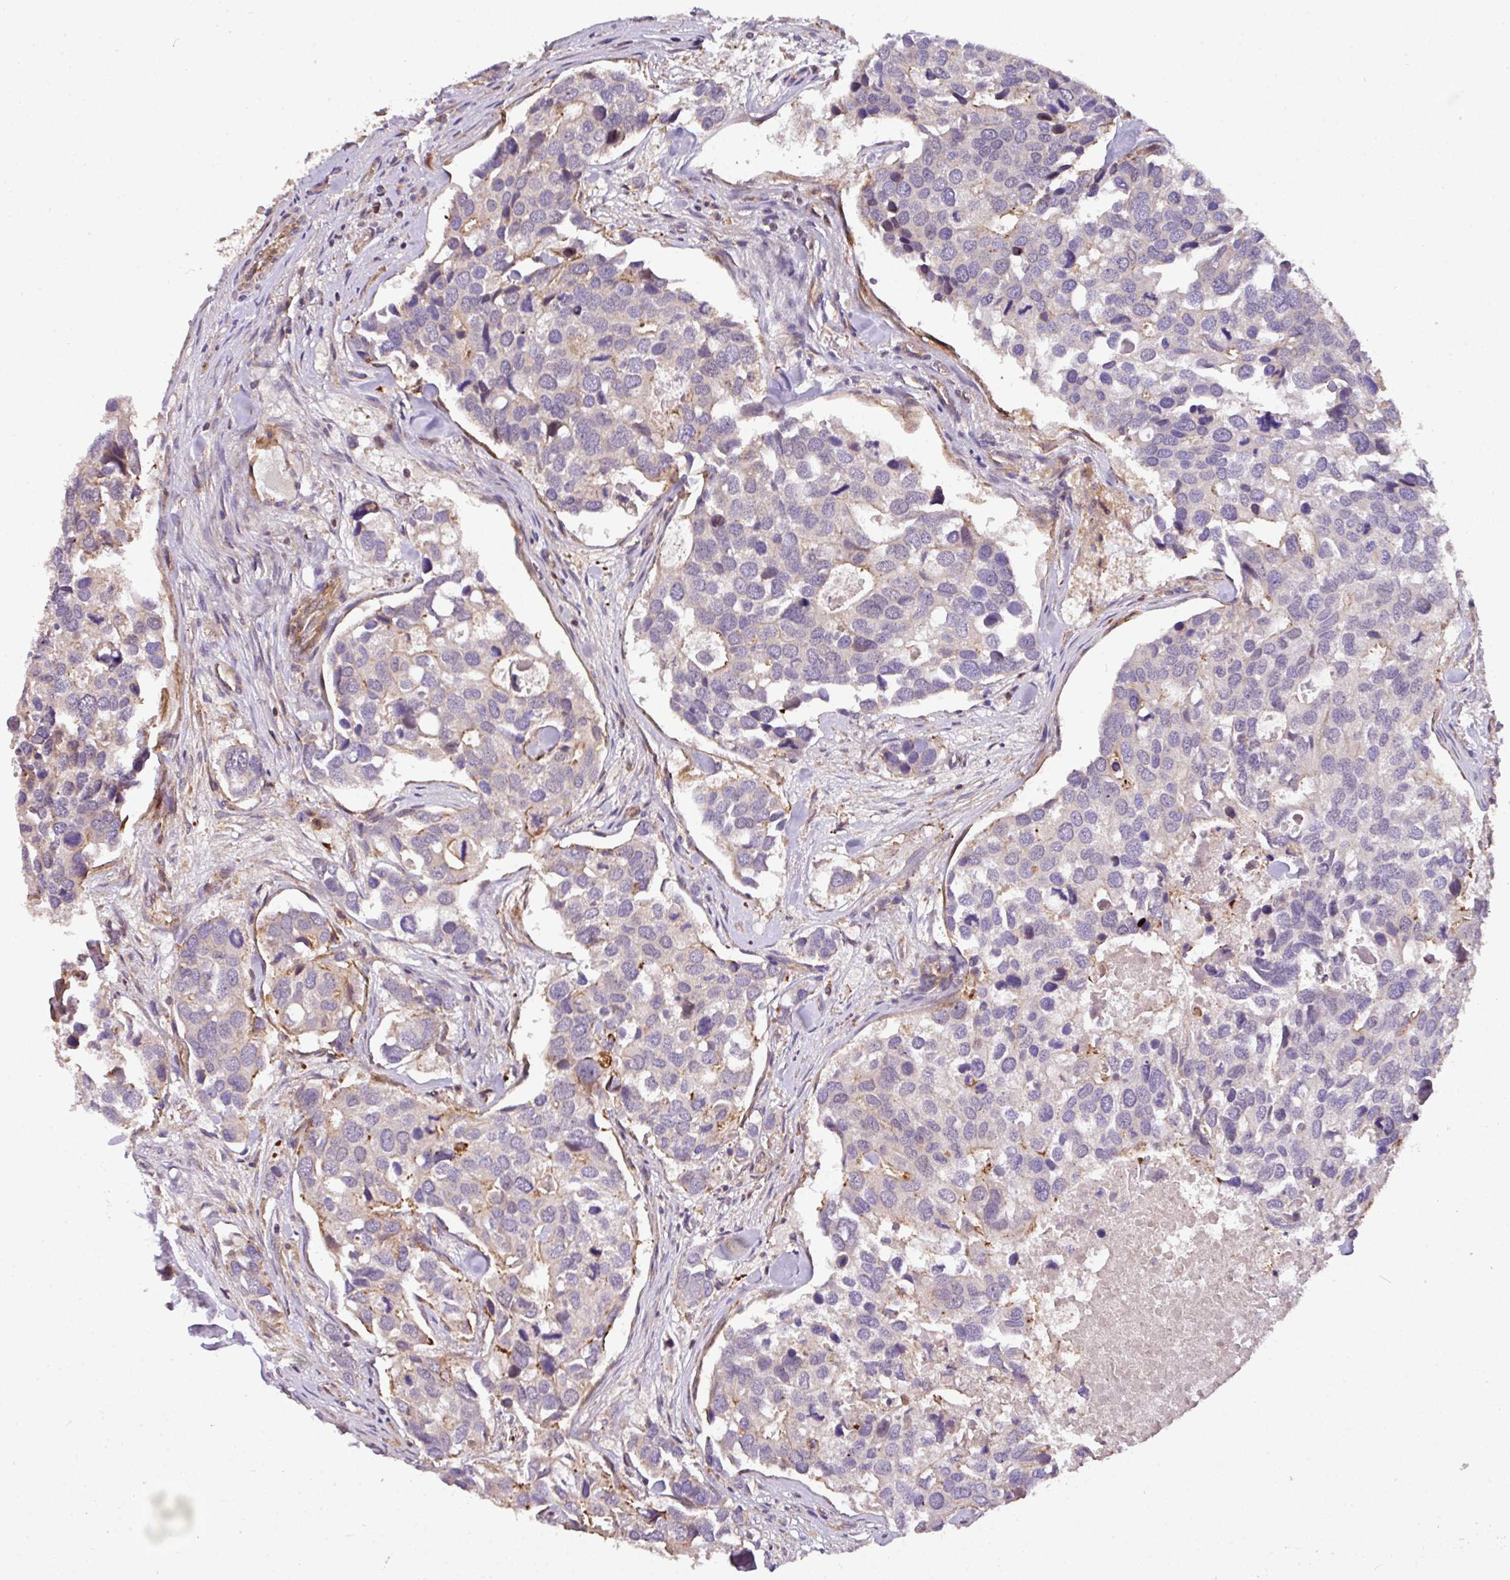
{"staining": {"intensity": "negative", "quantity": "none", "location": "none"}, "tissue": "breast cancer", "cell_type": "Tumor cells", "image_type": "cancer", "snomed": [{"axis": "morphology", "description": "Duct carcinoma"}, {"axis": "topography", "description": "Breast"}], "caption": "Image shows no significant protein expression in tumor cells of invasive ductal carcinoma (breast).", "gene": "CASS4", "patient": {"sex": "female", "age": 83}}